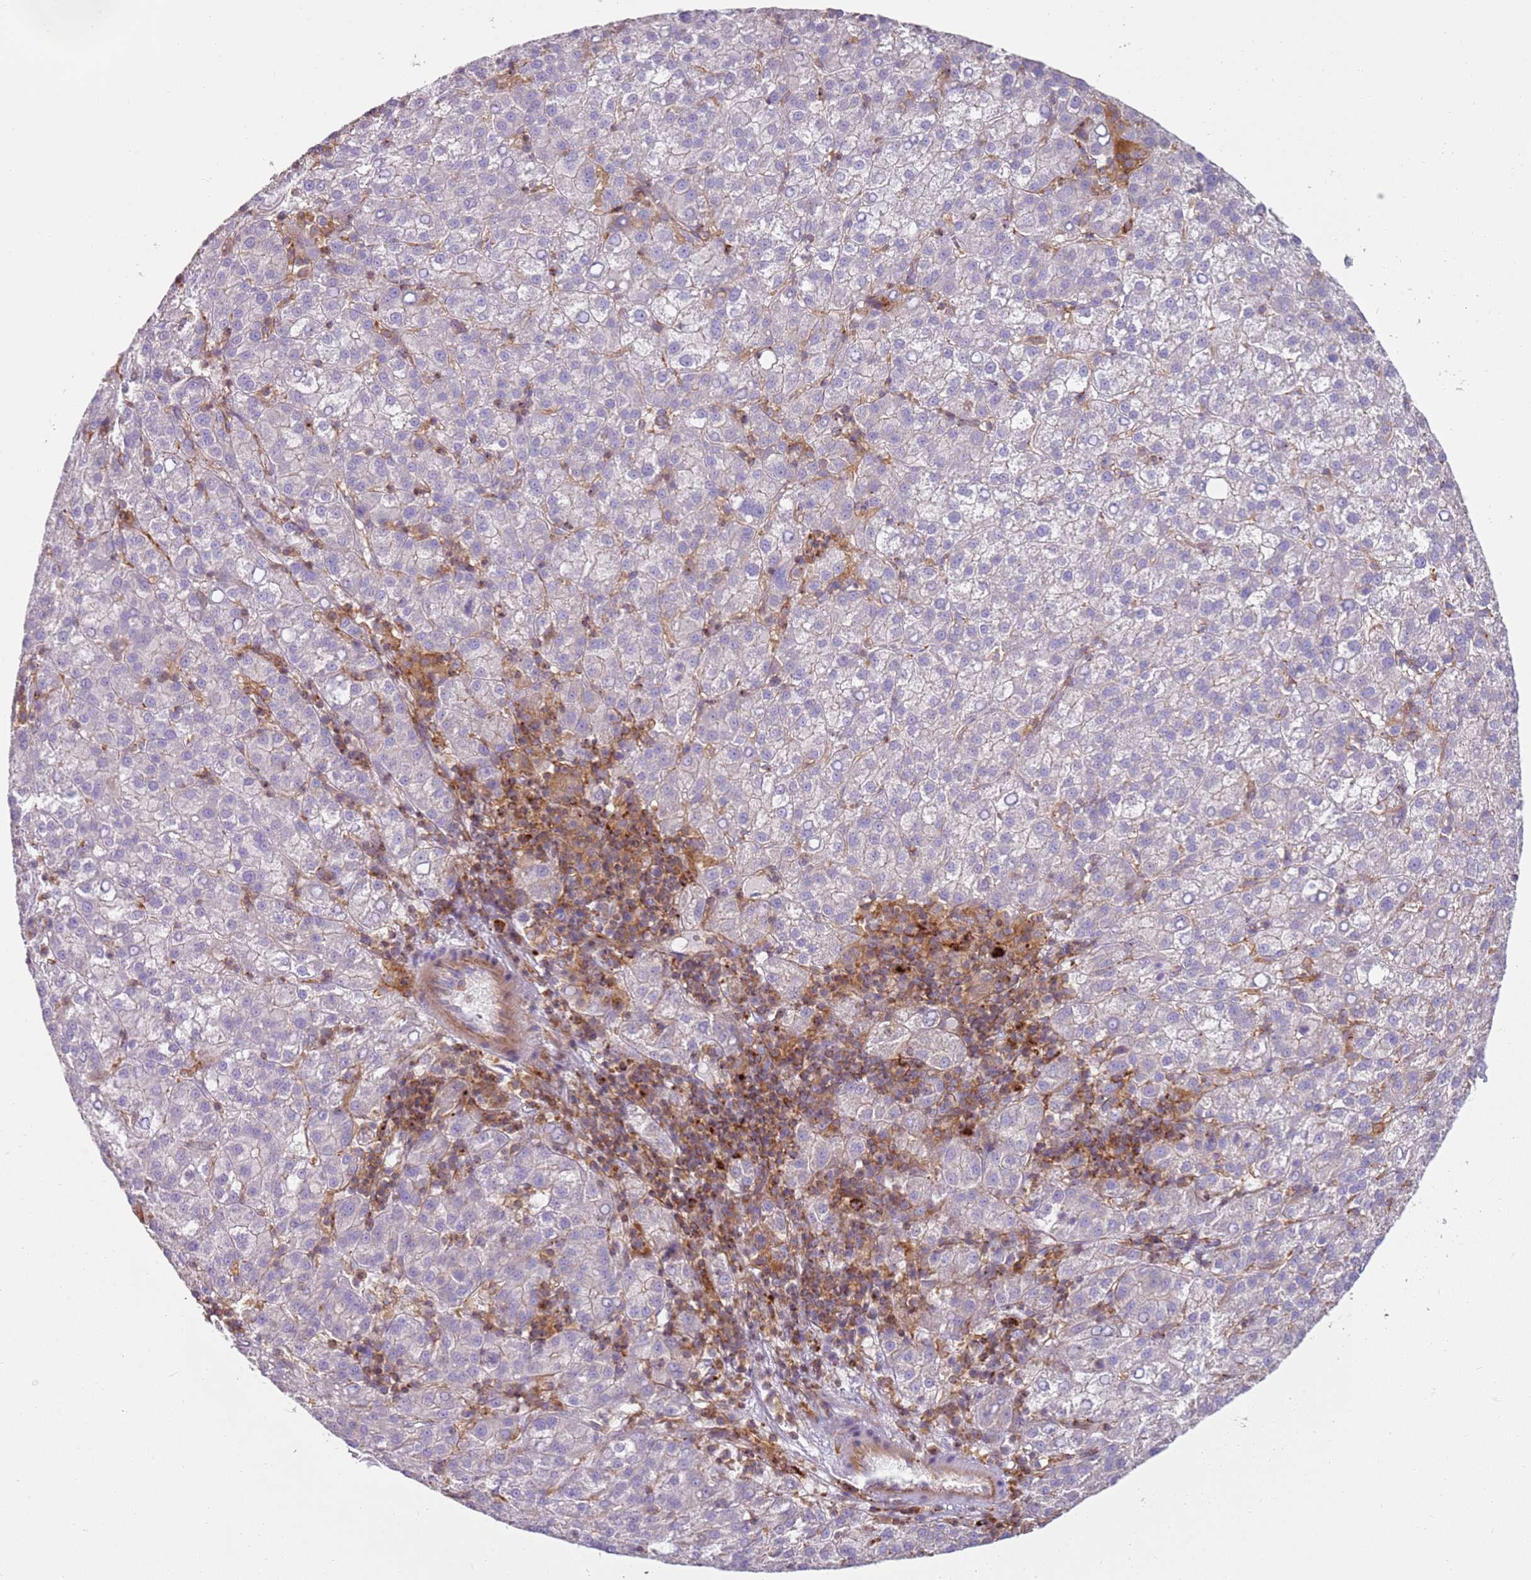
{"staining": {"intensity": "negative", "quantity": "none", "location": "none"}, "tissue": "liver cancer", "cell_type": "Tumor cells", "image_type": "cancer", "snomed": [{"axis": "morphology", "description": "Carcinoma, Hepatocellular, NOS"}, {"axis": "topography", "description": "Liver"}], "caption": "IHC photomicrograph of neoplastic tissue: human liver cancer stained with DAB shows no significant protein expression in tumor cells. Nuclei are stained in blue.", "gene": "FPR1", "patient": {"sex": "female", "age": 58}}